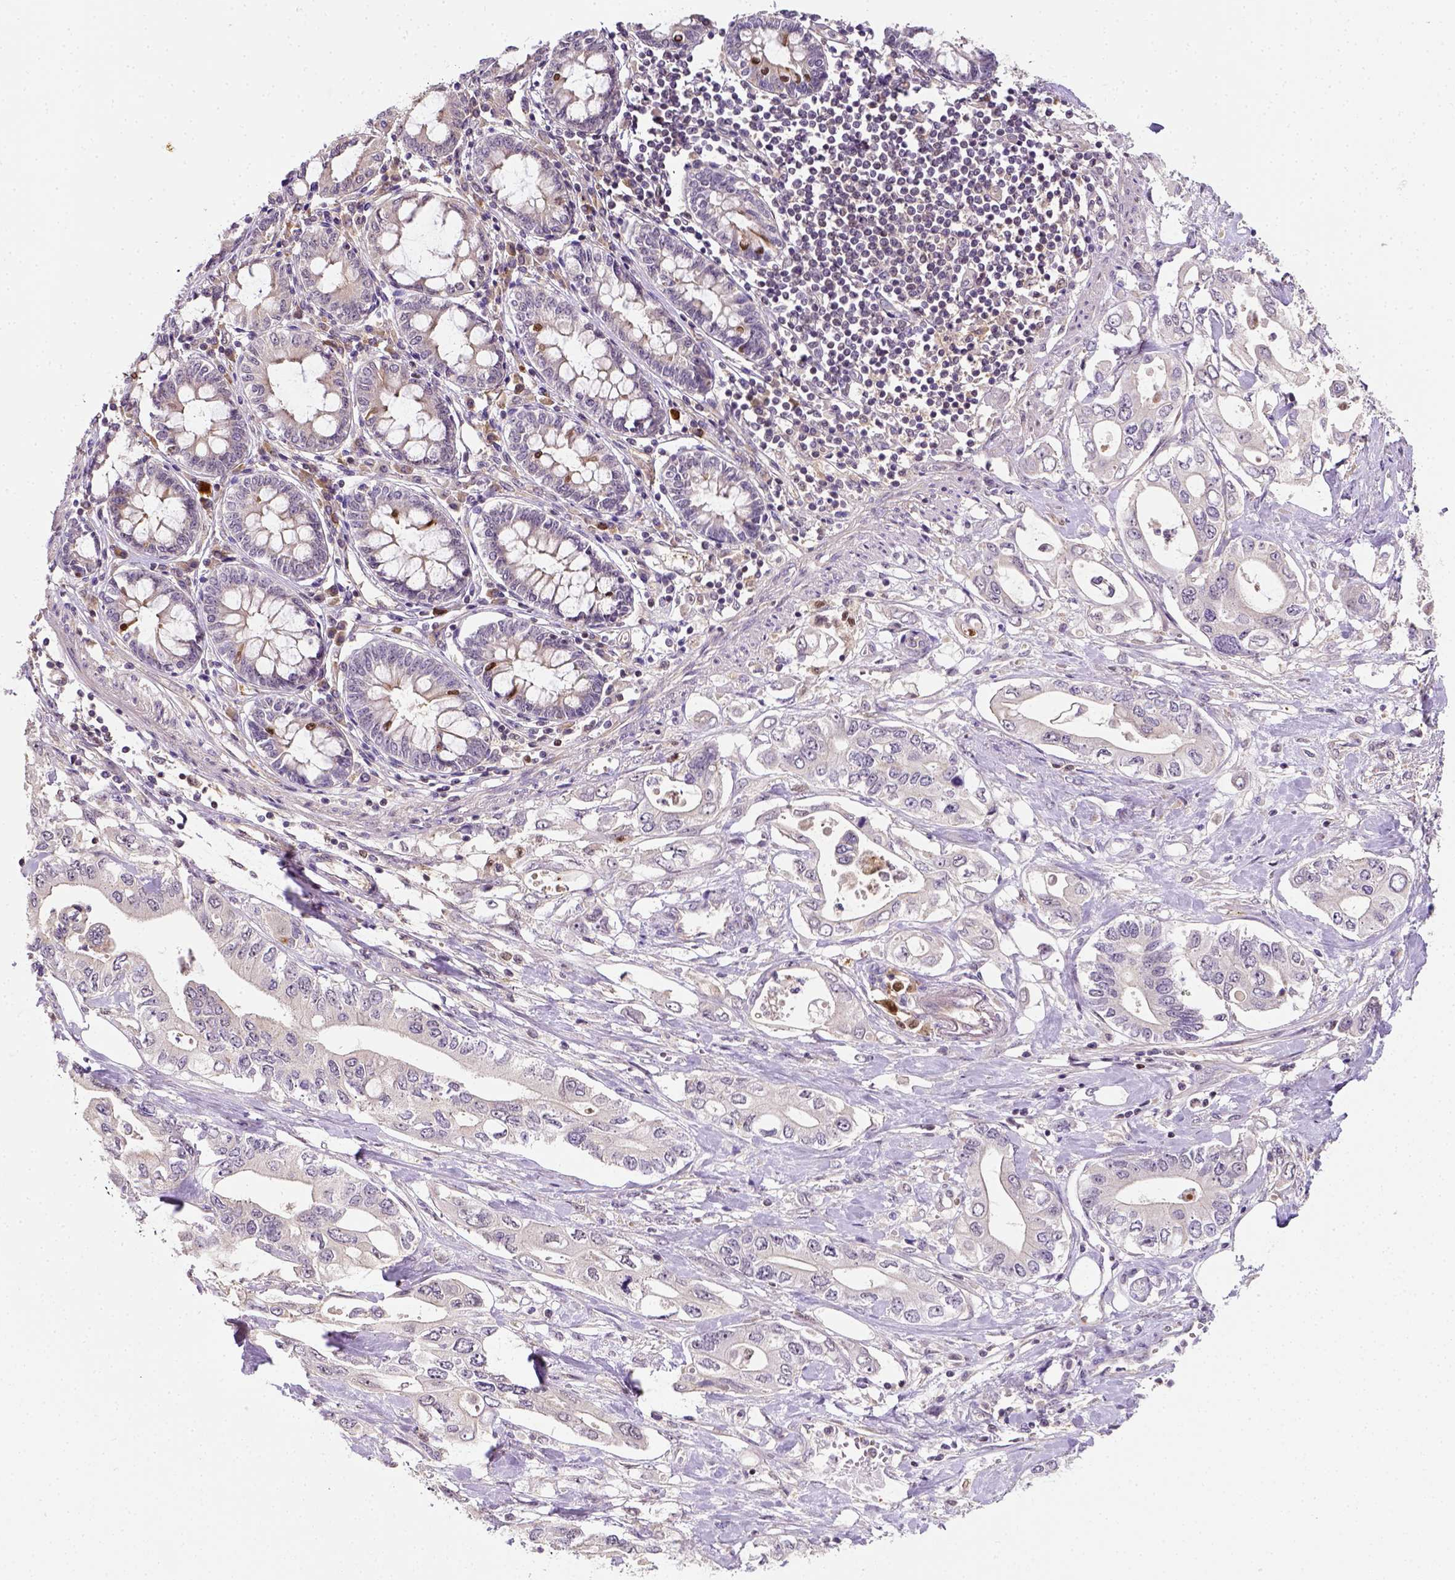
{"staining": {"intensity": "negative", "quantity": "none", "location": "none"}, "tissue": "pancreatic cancer", "cell_type": "Tumor cells", "image_type": "cancer", "snomed": [{"axis": "morphology", "description": "Adenocarcinoma, NOS"}, {"axis": "topography", "description": "Pancreas"}], "caption": "IHC of human pancreatic cancer demonstrates no positivity in tumor cells. The staining was performed using DAB to visualize the protein expression in brown, while the nuclei were stained in blue with hematoxylin (Magnification: 20x).", "gene": "MATK", "patient": {"sex": "female", "age": 63}}